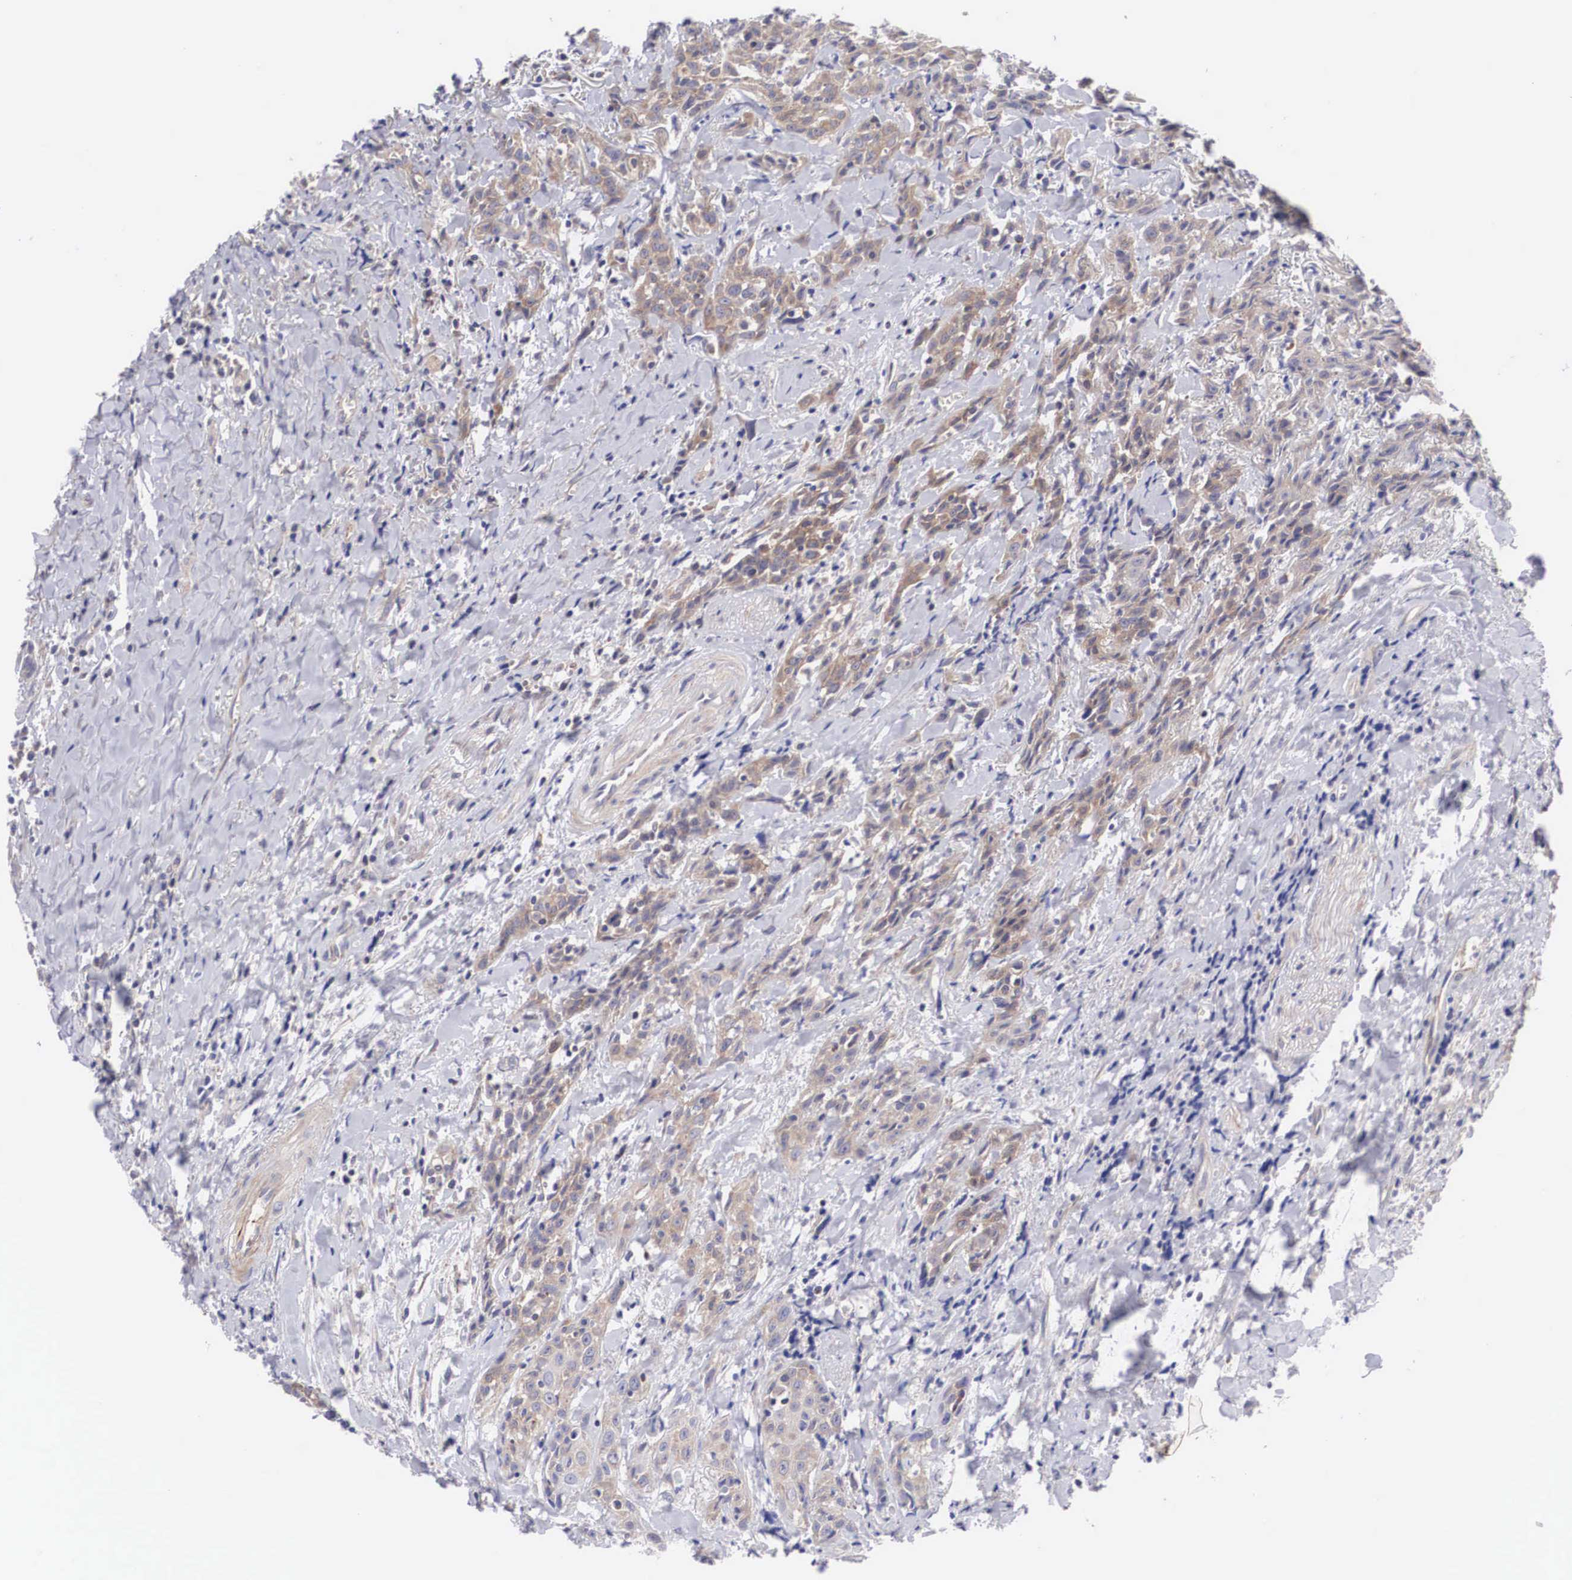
{"staining": {"intensity": "weak", "quantity": "25%-75%", "location": "cytoplasmic/membranous"}, "tissue": "head and neck cancer", "cell_type": "Tumor cells", "image_type": "cancer", "snomed": [{"axis": "morphology", "description": "Squamous cell carcinoma, NOS"}, {"axis": "topography", "description": "Oral tissue"}, {"axis": "topography", "description": "Head-Neck"}], "caption": "There is low levels of weak cytoplasmic/membranous staining in tumor cells of head and neck squamous cell carcinoma, as demonstrated by immunohistochemical staining (brown color).", "gene": "TXLNG", "patient": {"sex": "female", "age": 82}}